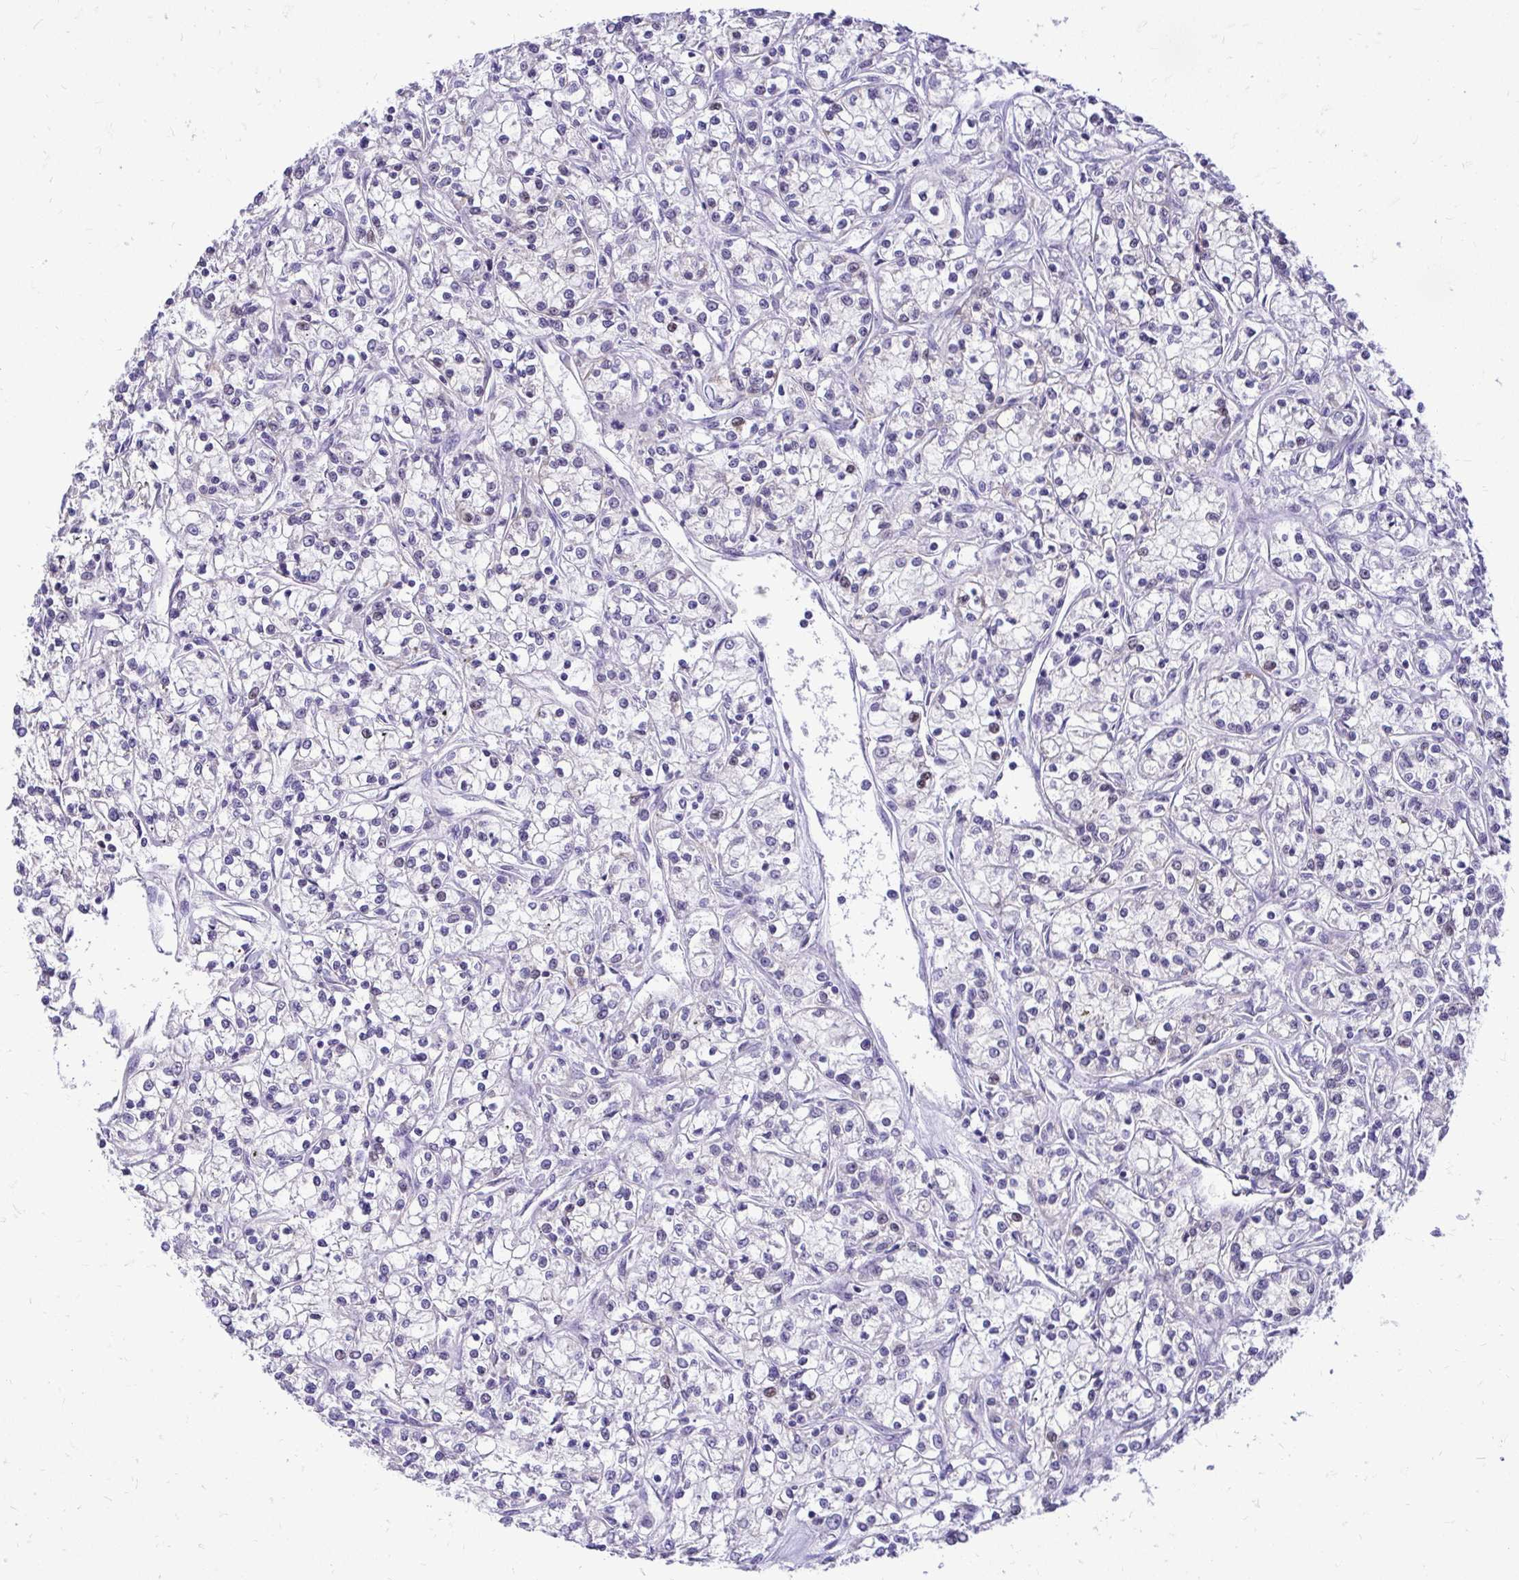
{"staining": {"intensity": "negative", "quantity": "none", "location": "none"}, "tissue": "renal cancer", "cell_type": "Tumor cells", "image_type": "cancer", "snomed": [{"axis": "morphology", "description": "Adenocarcinoma, NOS"}, {"axis": "topography", "description": "Kidney"}], "caption": "Photomicrograph shows no protein staining in tumor cells of renal adenocarcinoma tissue. (DAB (3,3'-diaminobenzidine) immunohistochemistry (IHC), high magnification).", "gene": "NIFK", "patient": {"sex": "female", "age": 59}}